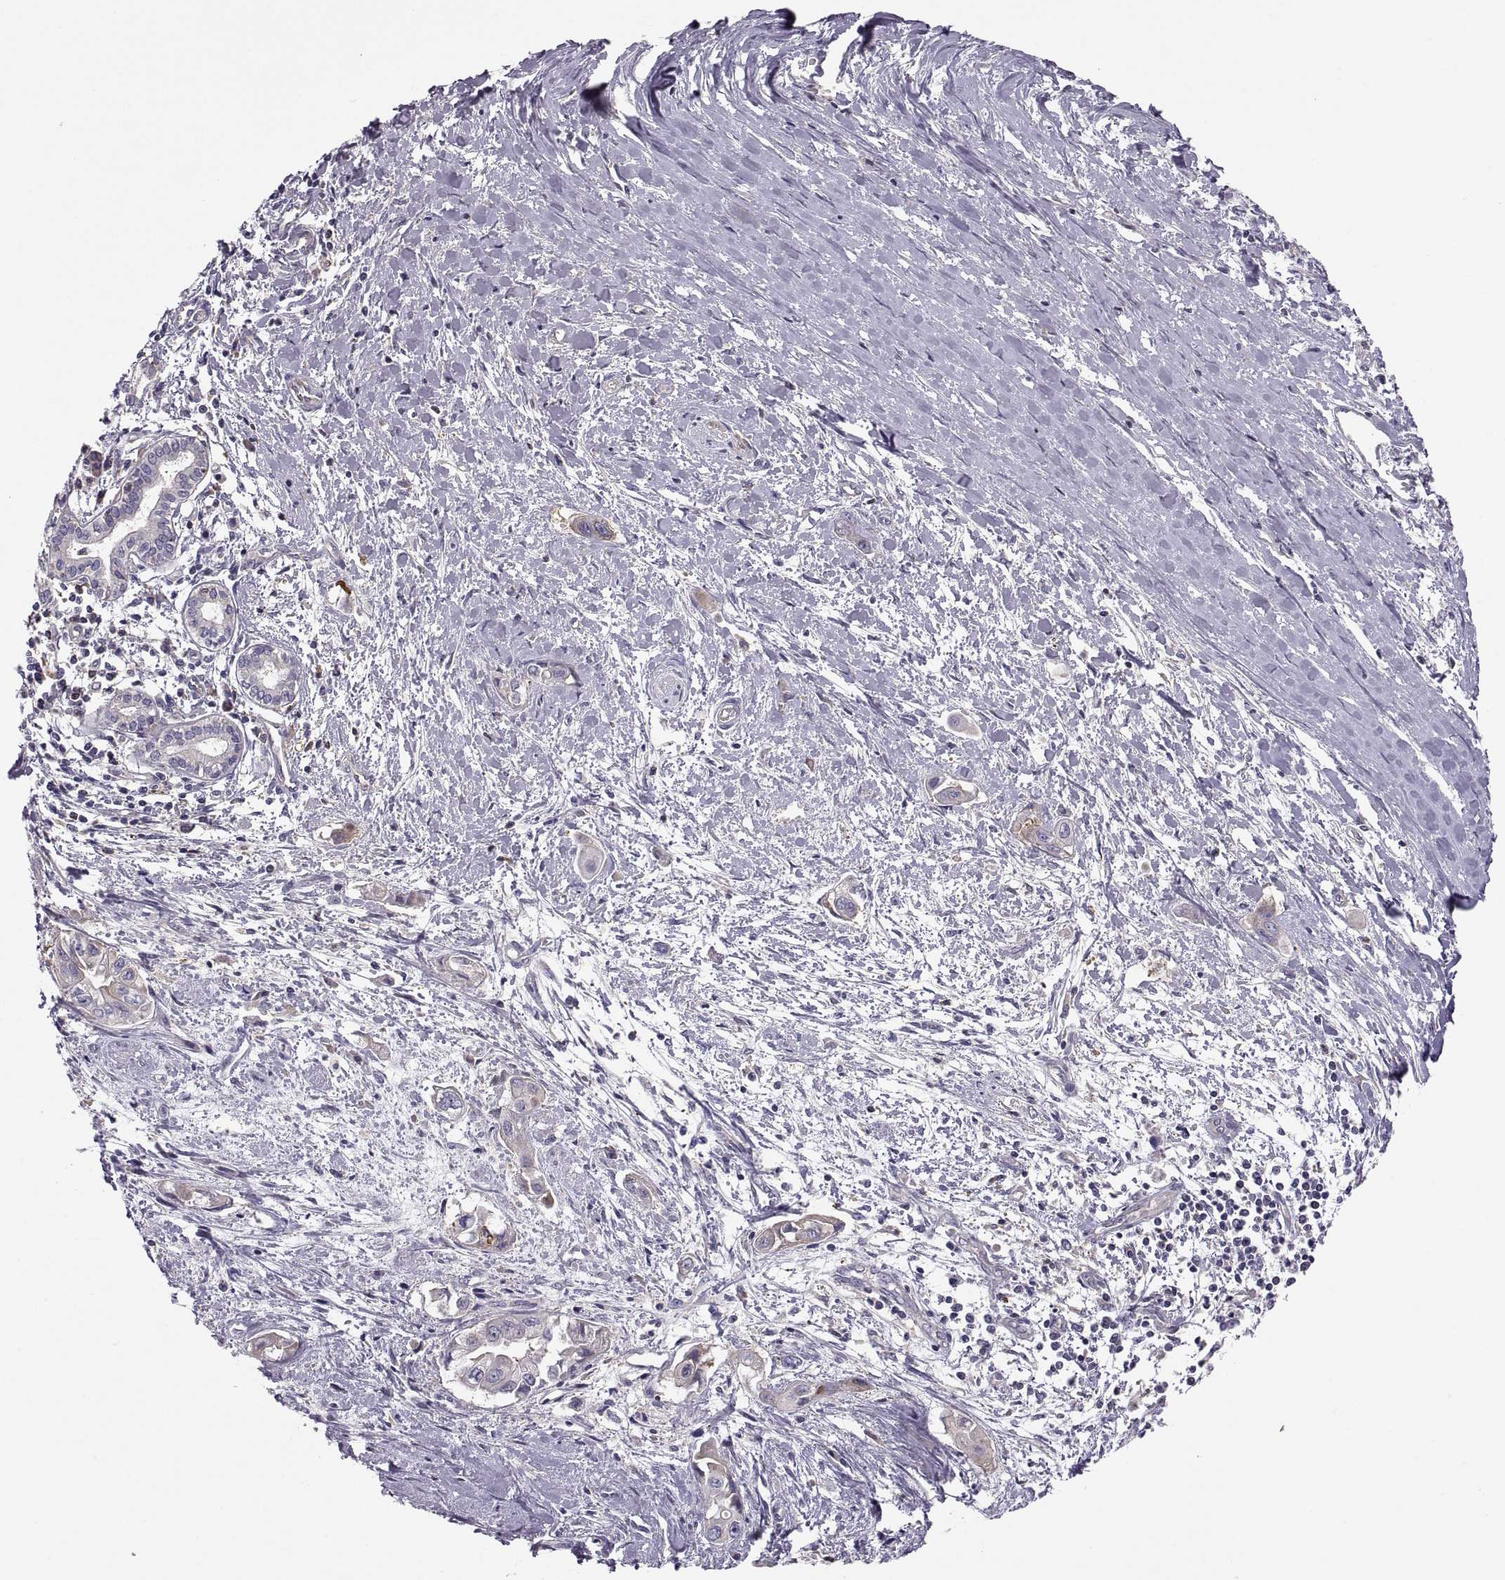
{"staining": {"intensity": "strong", "quantity": "<25%", "location": "cytoplasmic/membranous"}, "tissue": "pancreatic cancer", "cell_type": "Tumor cells", "image_type": "cancer", "snomed": [{"axis": "morphology", "description": "Adenocarcinoma, NOS"}, {"axis": "topography", "description": "Pancreas"}], "caption": "Pancreatic adenocarcinoma stained with immunohistochemistry shows strong cytoplasmic/membranous expression in about <25% of tumor cells.", "gene": "SPATA32", "patient": {"sex": "male", "age": 60}}